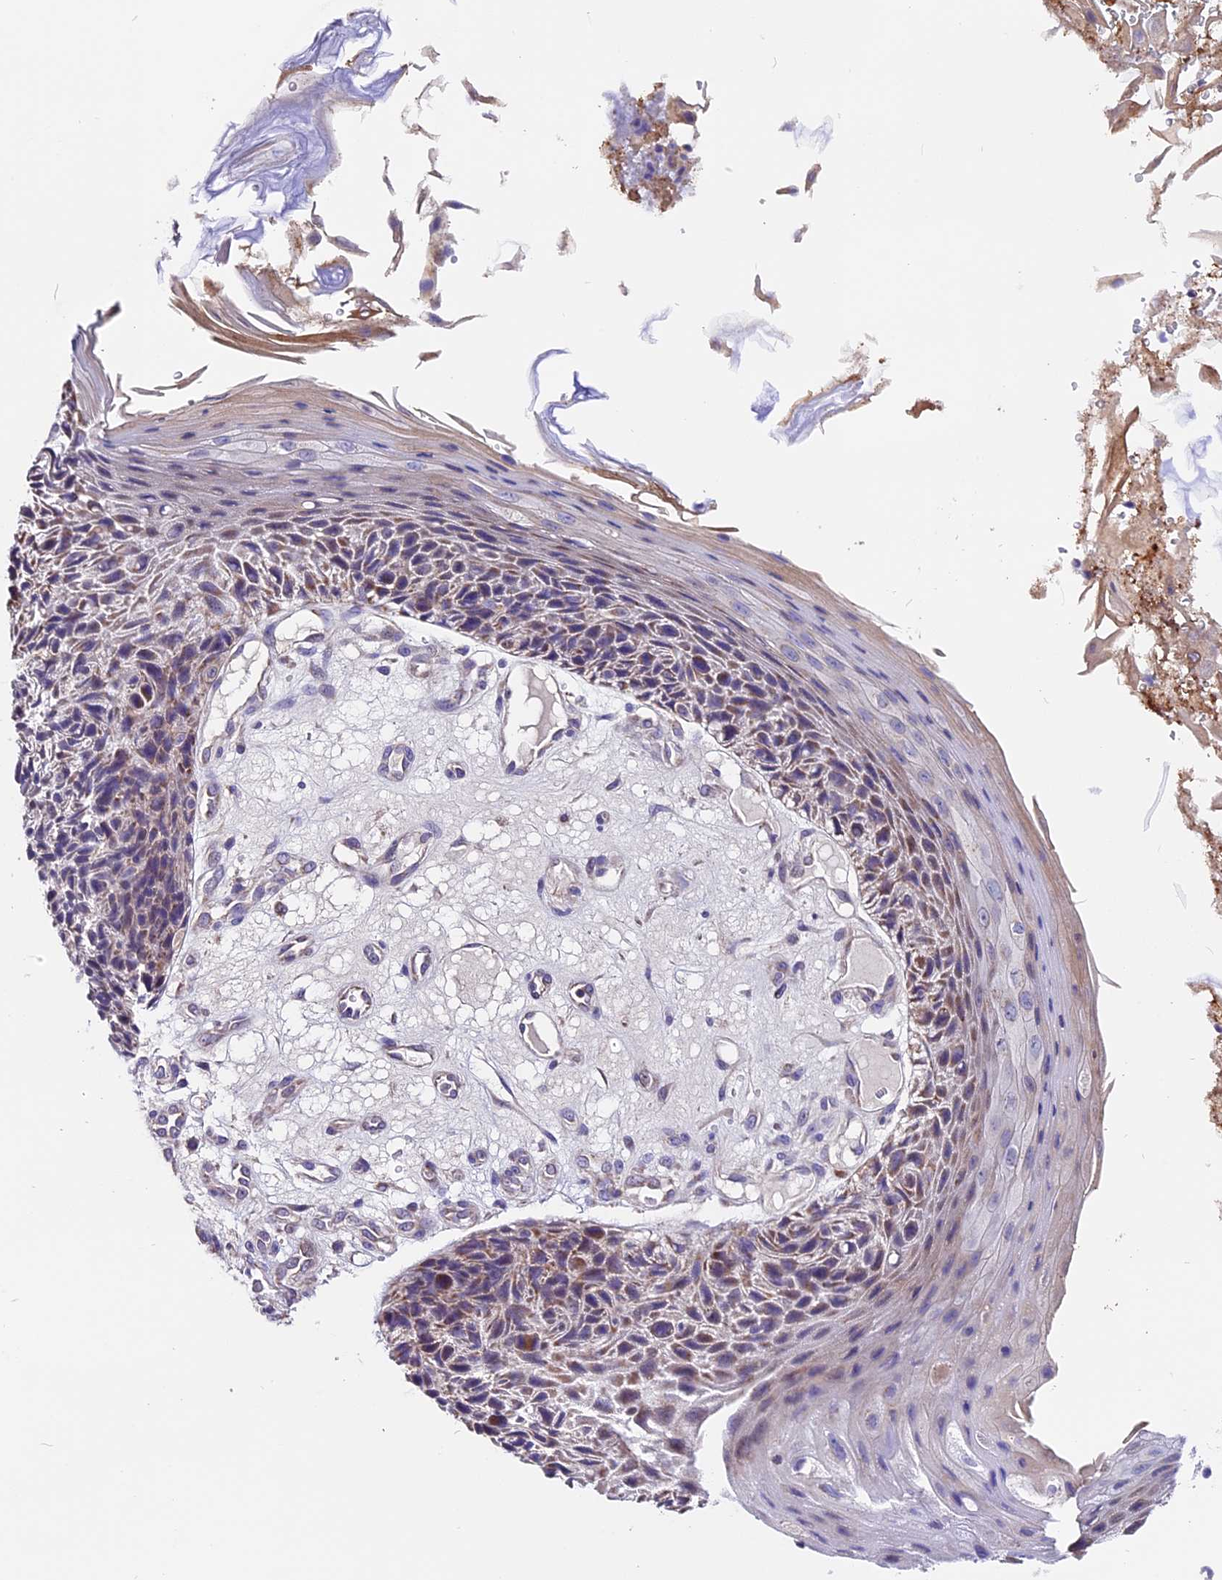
{"staining": {"intensity": "weak", "quantity": "<25%", "location": "cytoplasmic/membranous"}, "tissue": "skin cancer", "cell_type": "Tumor cells", "image_type": "cancer", "snomed": [{"axis": "morphology", "description": "Squamous cell carcinoma, NOS"}, {"axis": "topography", "description": "Skin"}], "caption": "Immunohistochemistry micrograph of human skin cancer stained for a protein (brown), which reveals no staining in tumor cells.", "gene": "DDX28", "patient": {"sex": "female", "age": 88}}